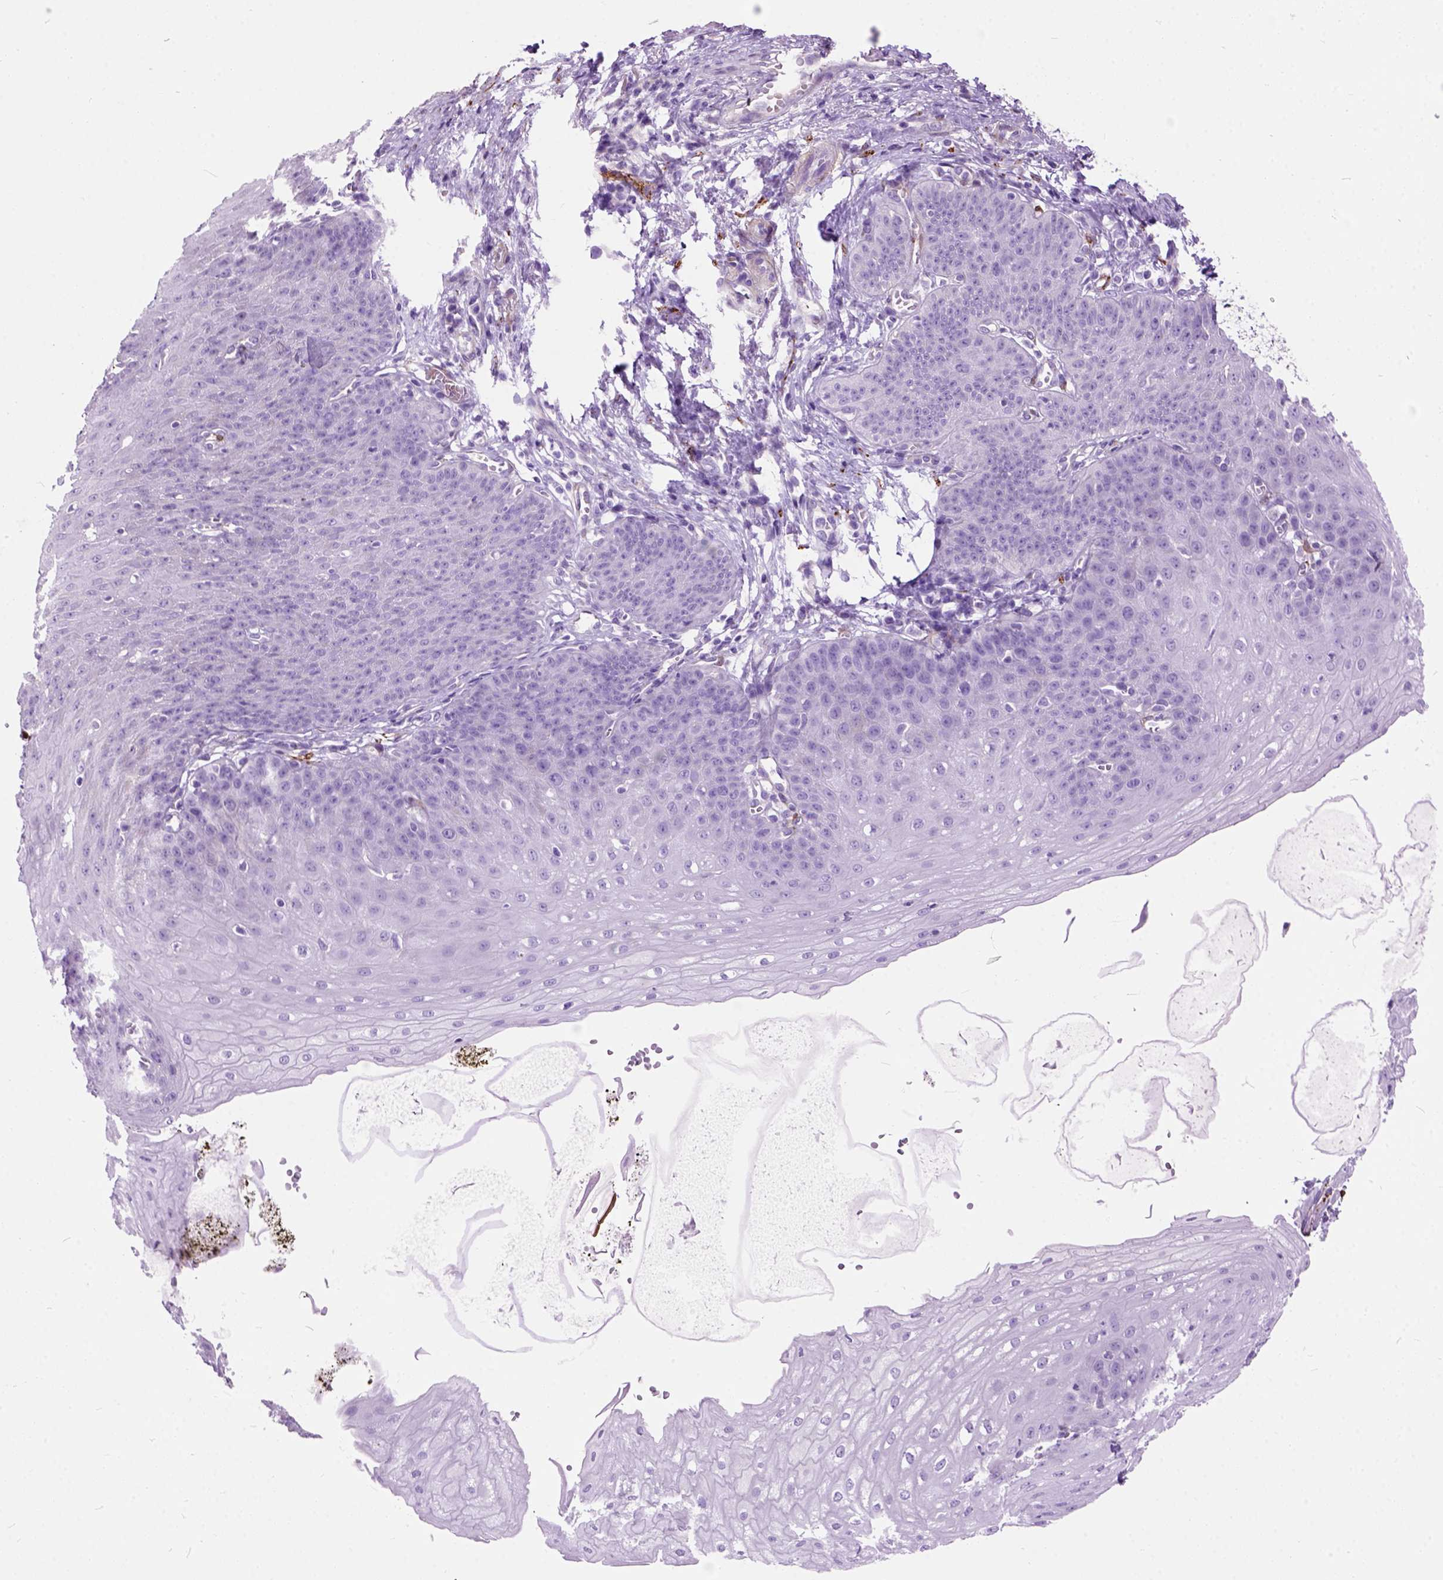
{"staining": {"intensity": "negative", "quantity": "none", "location": "none"}, "tissue": "esophagus", "cell_type": "Squamous epithelial cells", "image_type": "normal", "snomed": [{"axis": "morphology", "description": "Normal tissue, NOS"}, {"axis": "topography", "description": "Esophagus"}], "caption": "Human esophagus stained for a protein using IHC shows no positivity in squamous epithelial cells.", "gene": "MAPT", "patient": {"sex": "male", "age": 71}}